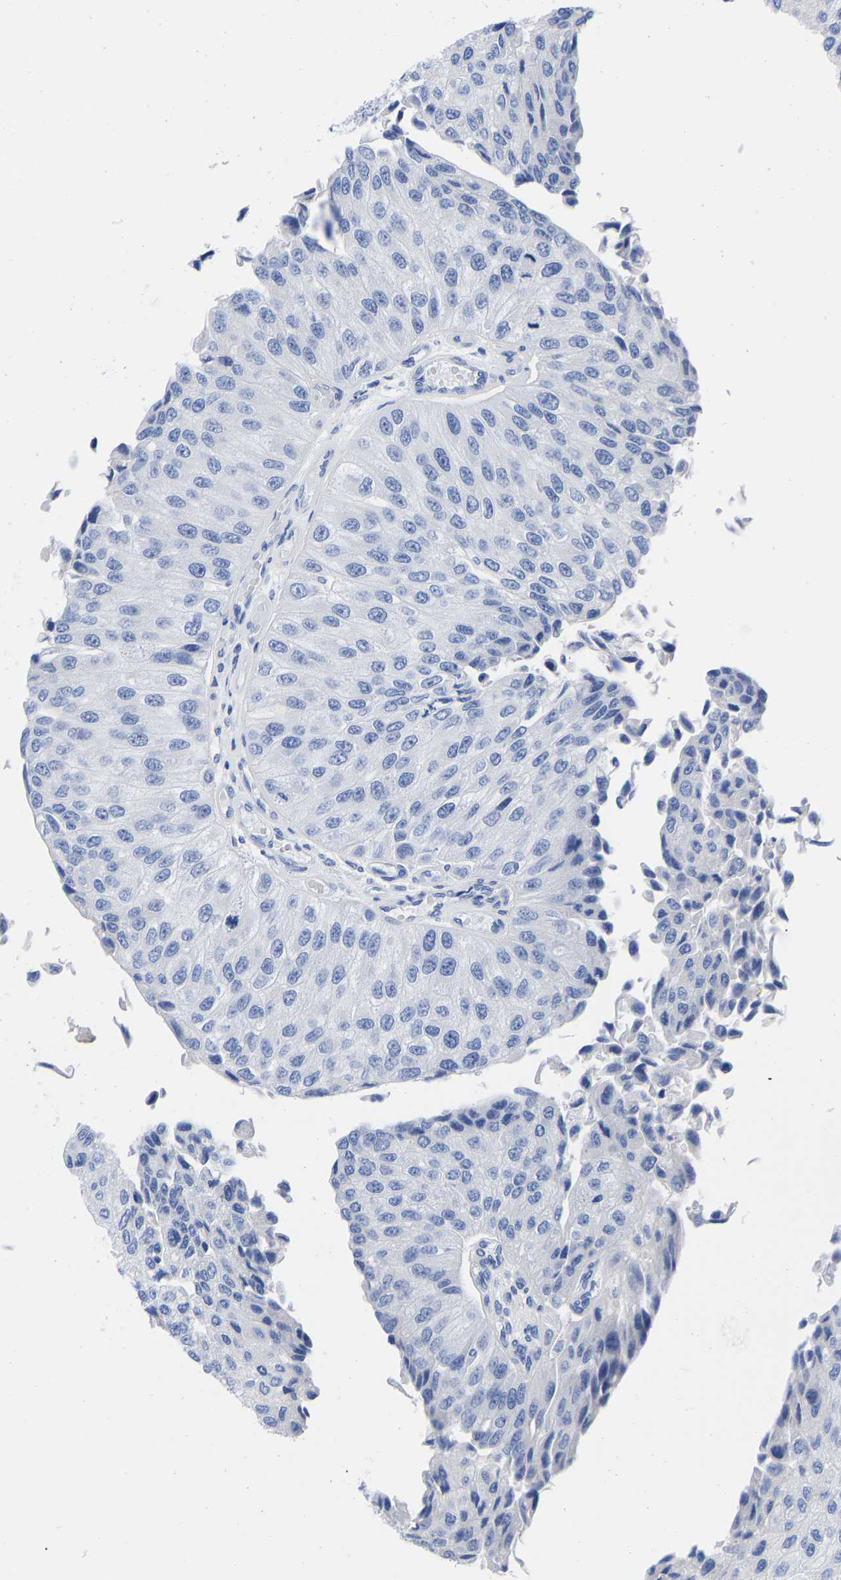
{"staining": {"intensity": "negative", "quantity": "none", "location": "none"}, "tissue": "urothelial cancer", "cell_type": "Tumor cells", "image_type": "cancer", "snomed": [{"axis": "morphology", "description": "Urothelial carcinoma, High grade"}, {"axis": "topography", "description": "Kidney"}, {"axis": "topography", "description": "Urinary bladder"}], "caption": "Urothelial cancer stained for a protein using immunohistochemistry (IHC) exhibits no staining tumor cells.", "gene": "GPA33", "patient": {"sex": "male", "age": 77}}